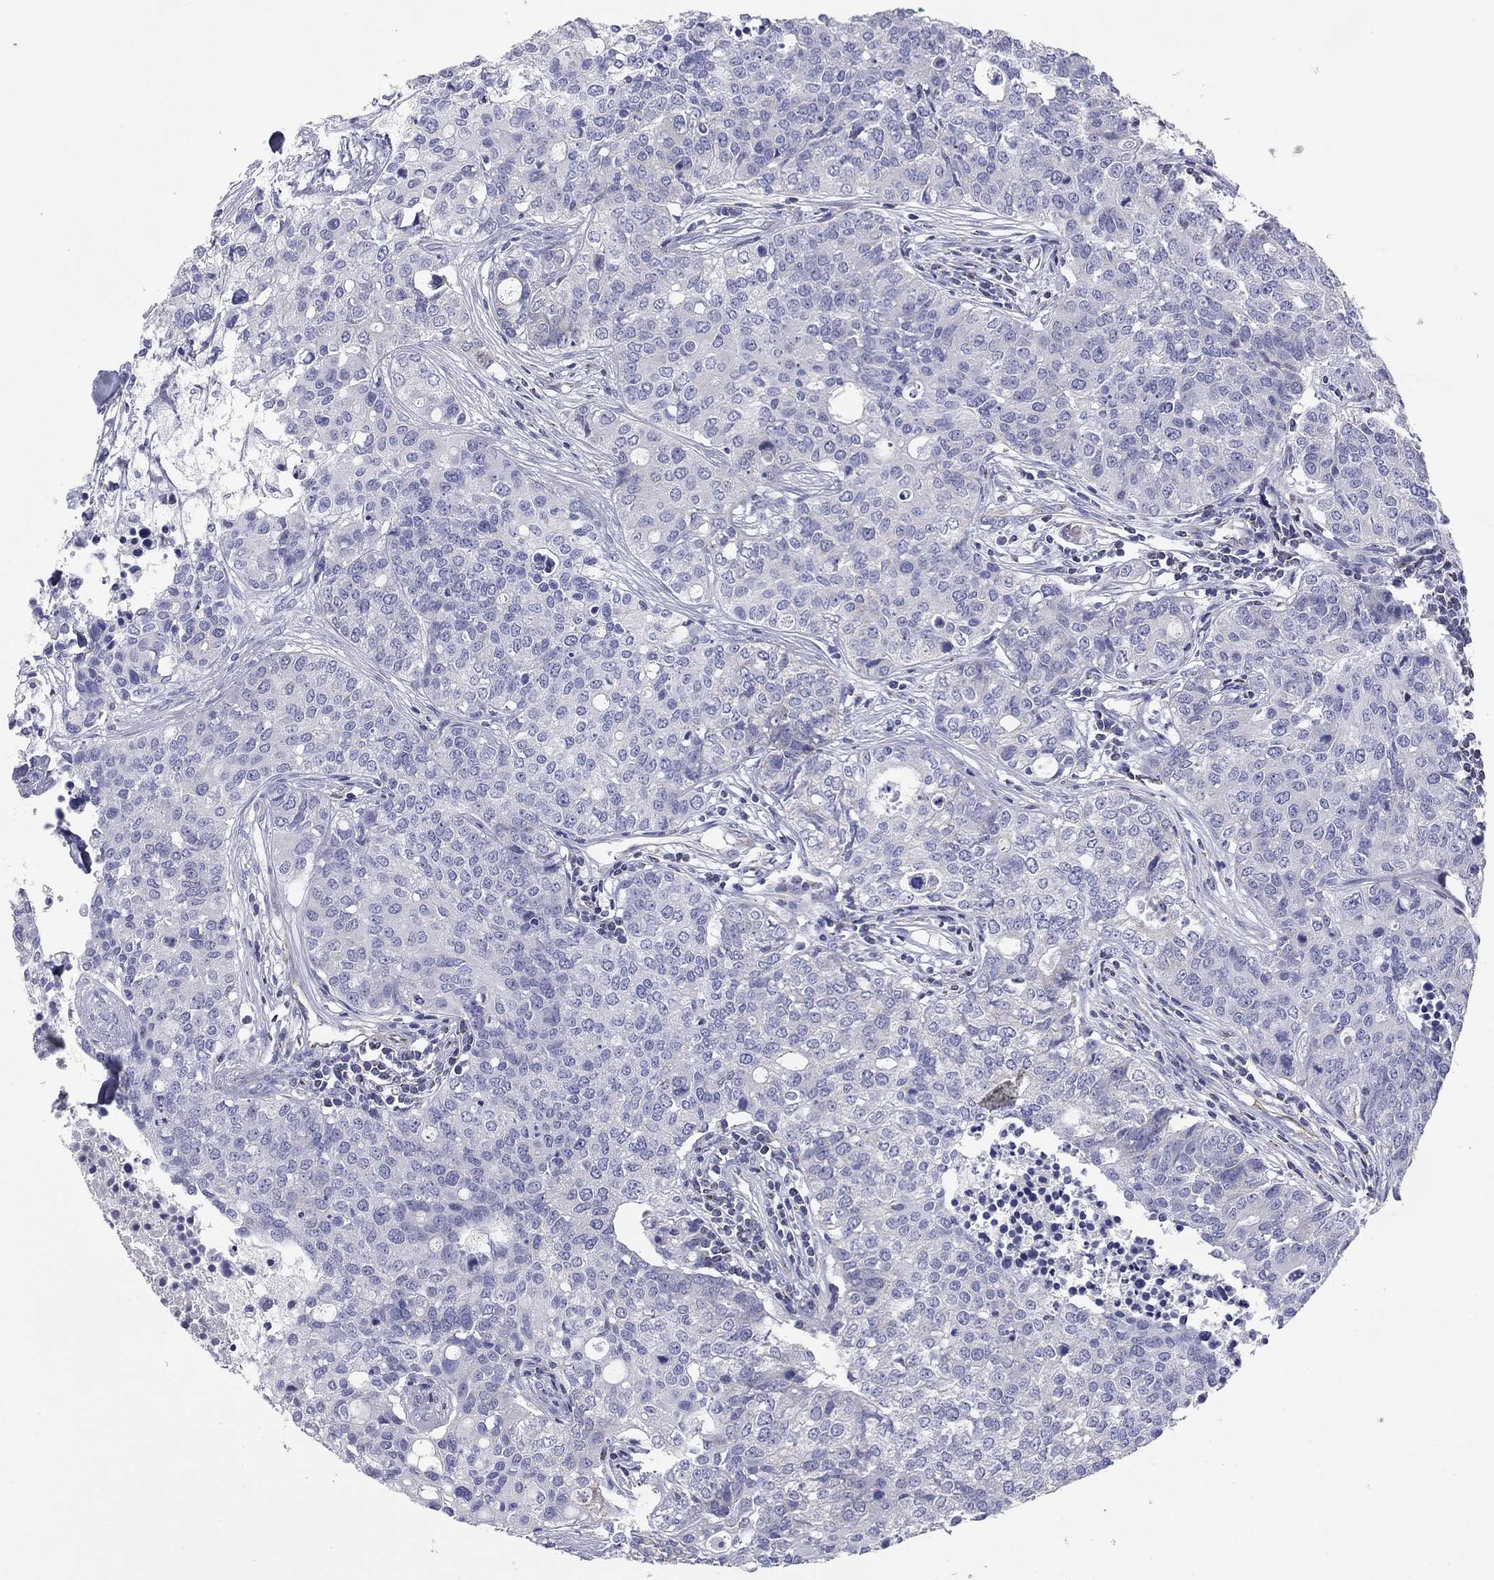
{"staining": {"intensity": "negative", "quantity": "none", "location": "none"}, "tissue": "carcinoid", "cell_type": "Tumor cells", "image_type": "cancer", "snomed": [{"axis": "morphology", "description": "Carcinoid, malignant, NOS"}, {"axis": "topography", "description": "Colon"}], "caption": "Carcinoid (malignant) was stained to show a protein in brown. There is no significant positivity in tumor cells.", "gene": "NDUFA4L2", "patient": {"sex": "male", "age": 81}}